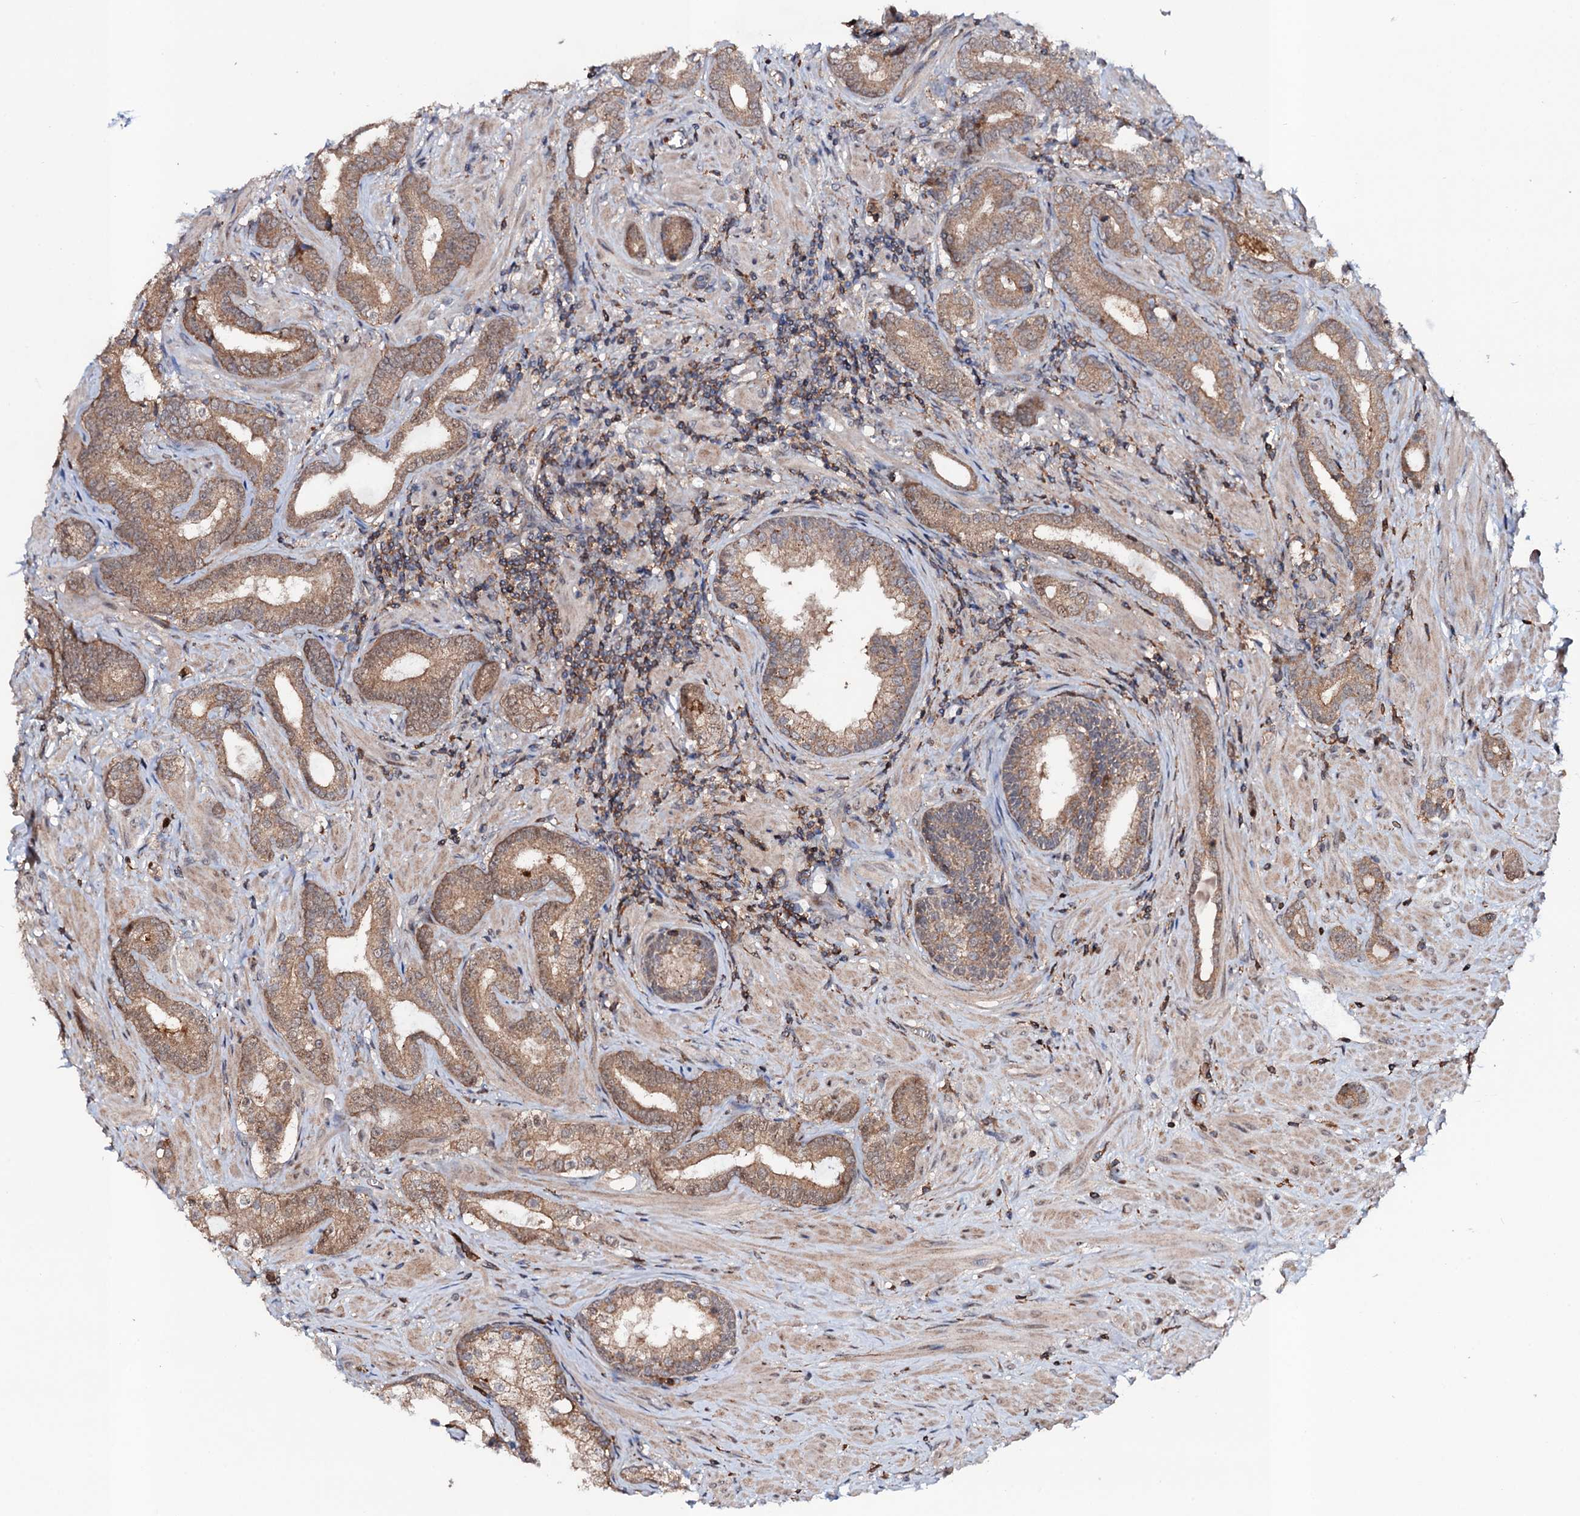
{"staining": {"intensity": "moderate", "quantity": ">75%", "location": "cytoplasmic/membranous"}, "tissue": "prostate cancer", "cell_type": "Tumor cells", "image_type": "cancer", "snomed": [{"axis": "morphology", "description": "Adenocarcinoma, High grade"}, {"axis": "topography", "description": "Prostate"}], "caption": "Protein staining of prostate cancer tissue displays moderate cytoplasmic/membranous expression in about >75% of tumor cells. (Stains: DAB in brown, nuclei in blue, Microscopy: brightfield microscopy at high magnification).", "gene": "COG6", "patient": {"sex": "male", "age": 64}}